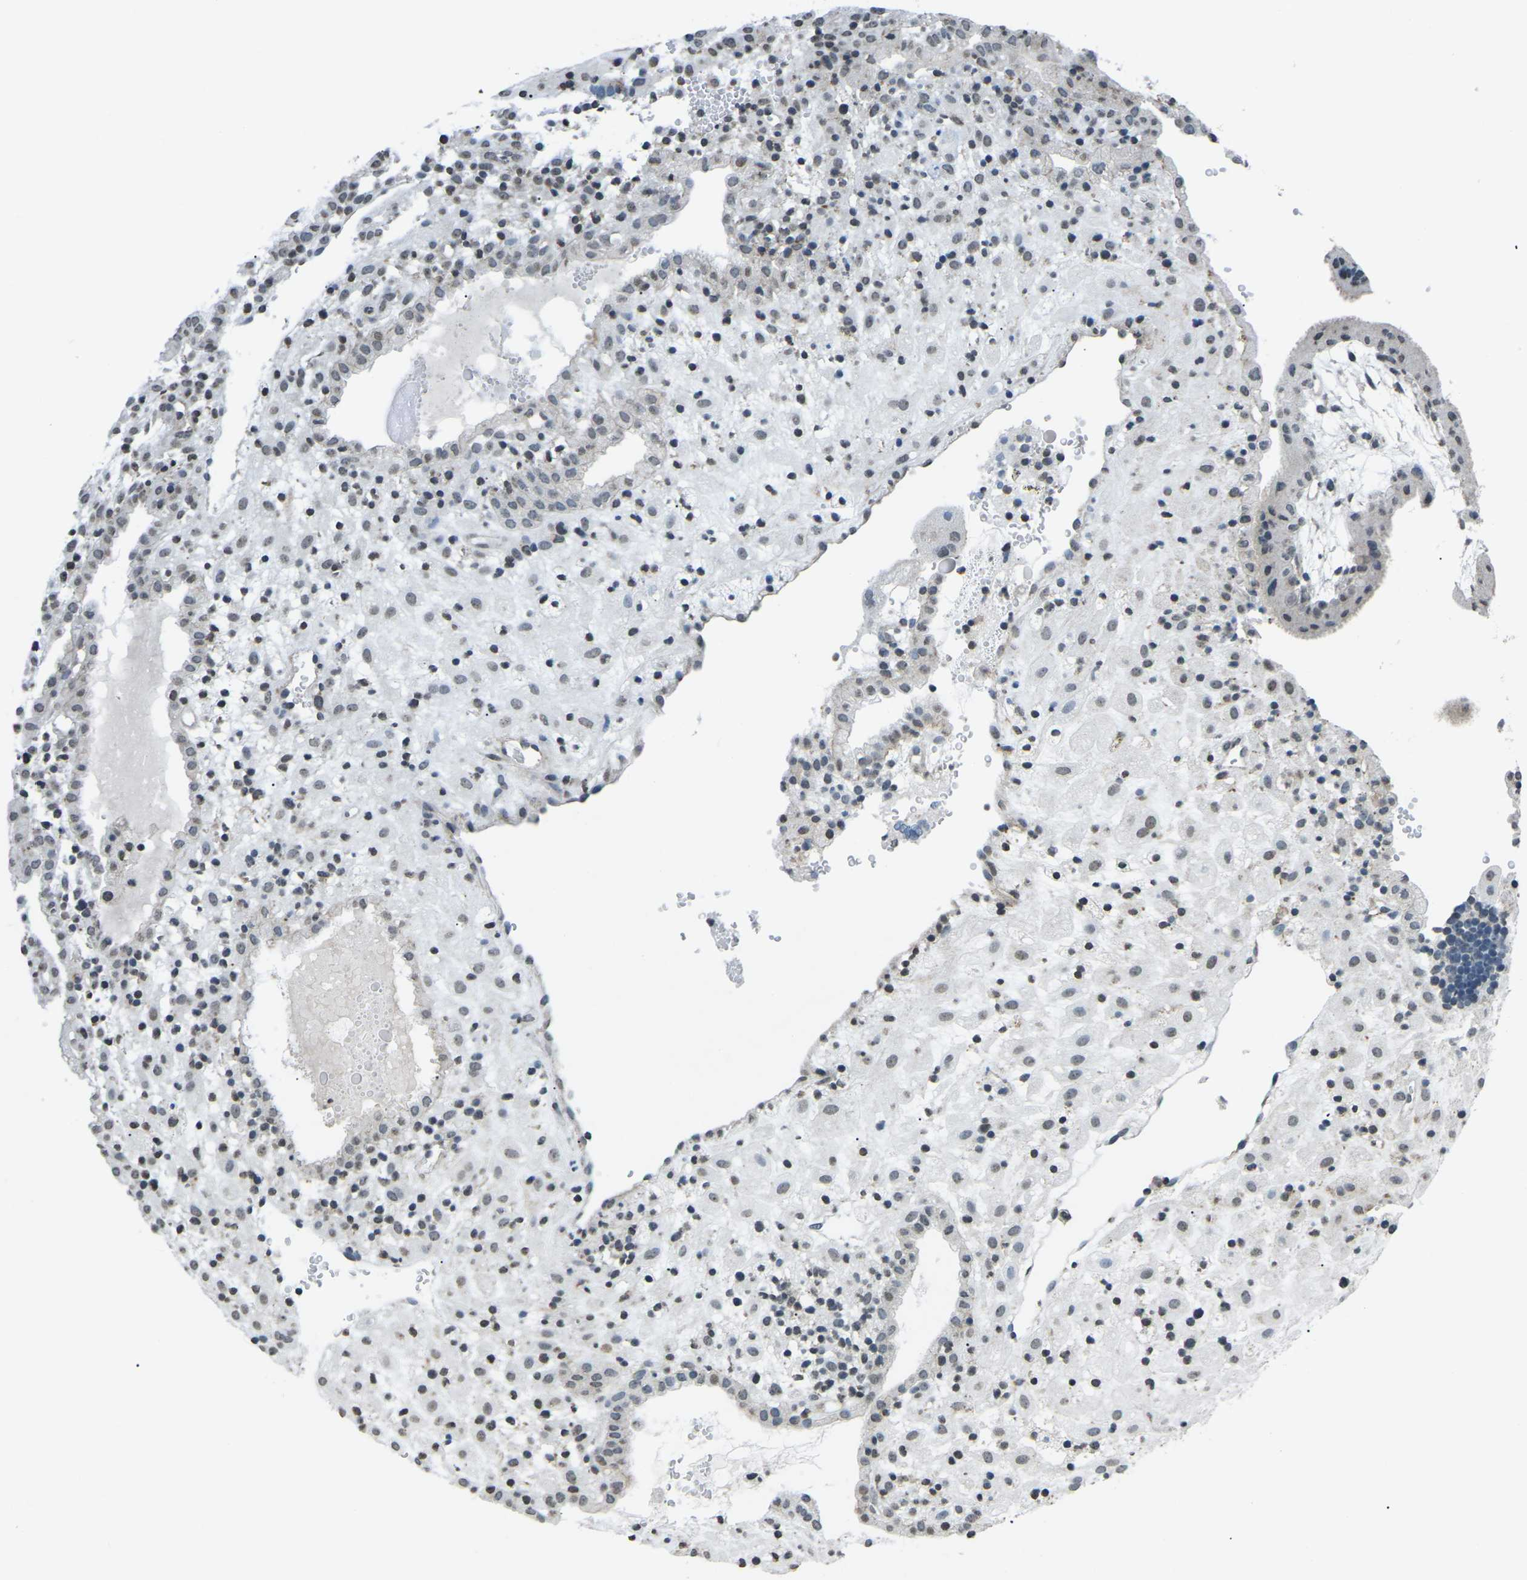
{"staining": {"intensity": "weak", "quantity": "<25%", "location": "cytoplasmic/membranous,nuclear"}, "tissue": "placenta", "cell_type": "Decidual cells", "image_type": "normal", "snomed": [{"axis": "morphology", "description": "Normal tissue, NOS"}, {"axis": "topography", "description": "Placenta"}], "caption": "Human placenta stained for a protein using IHC demonstrates no staining in decidual cells.", "gene": "TFR2", "patient": {"sex": "female", "age": 18}}